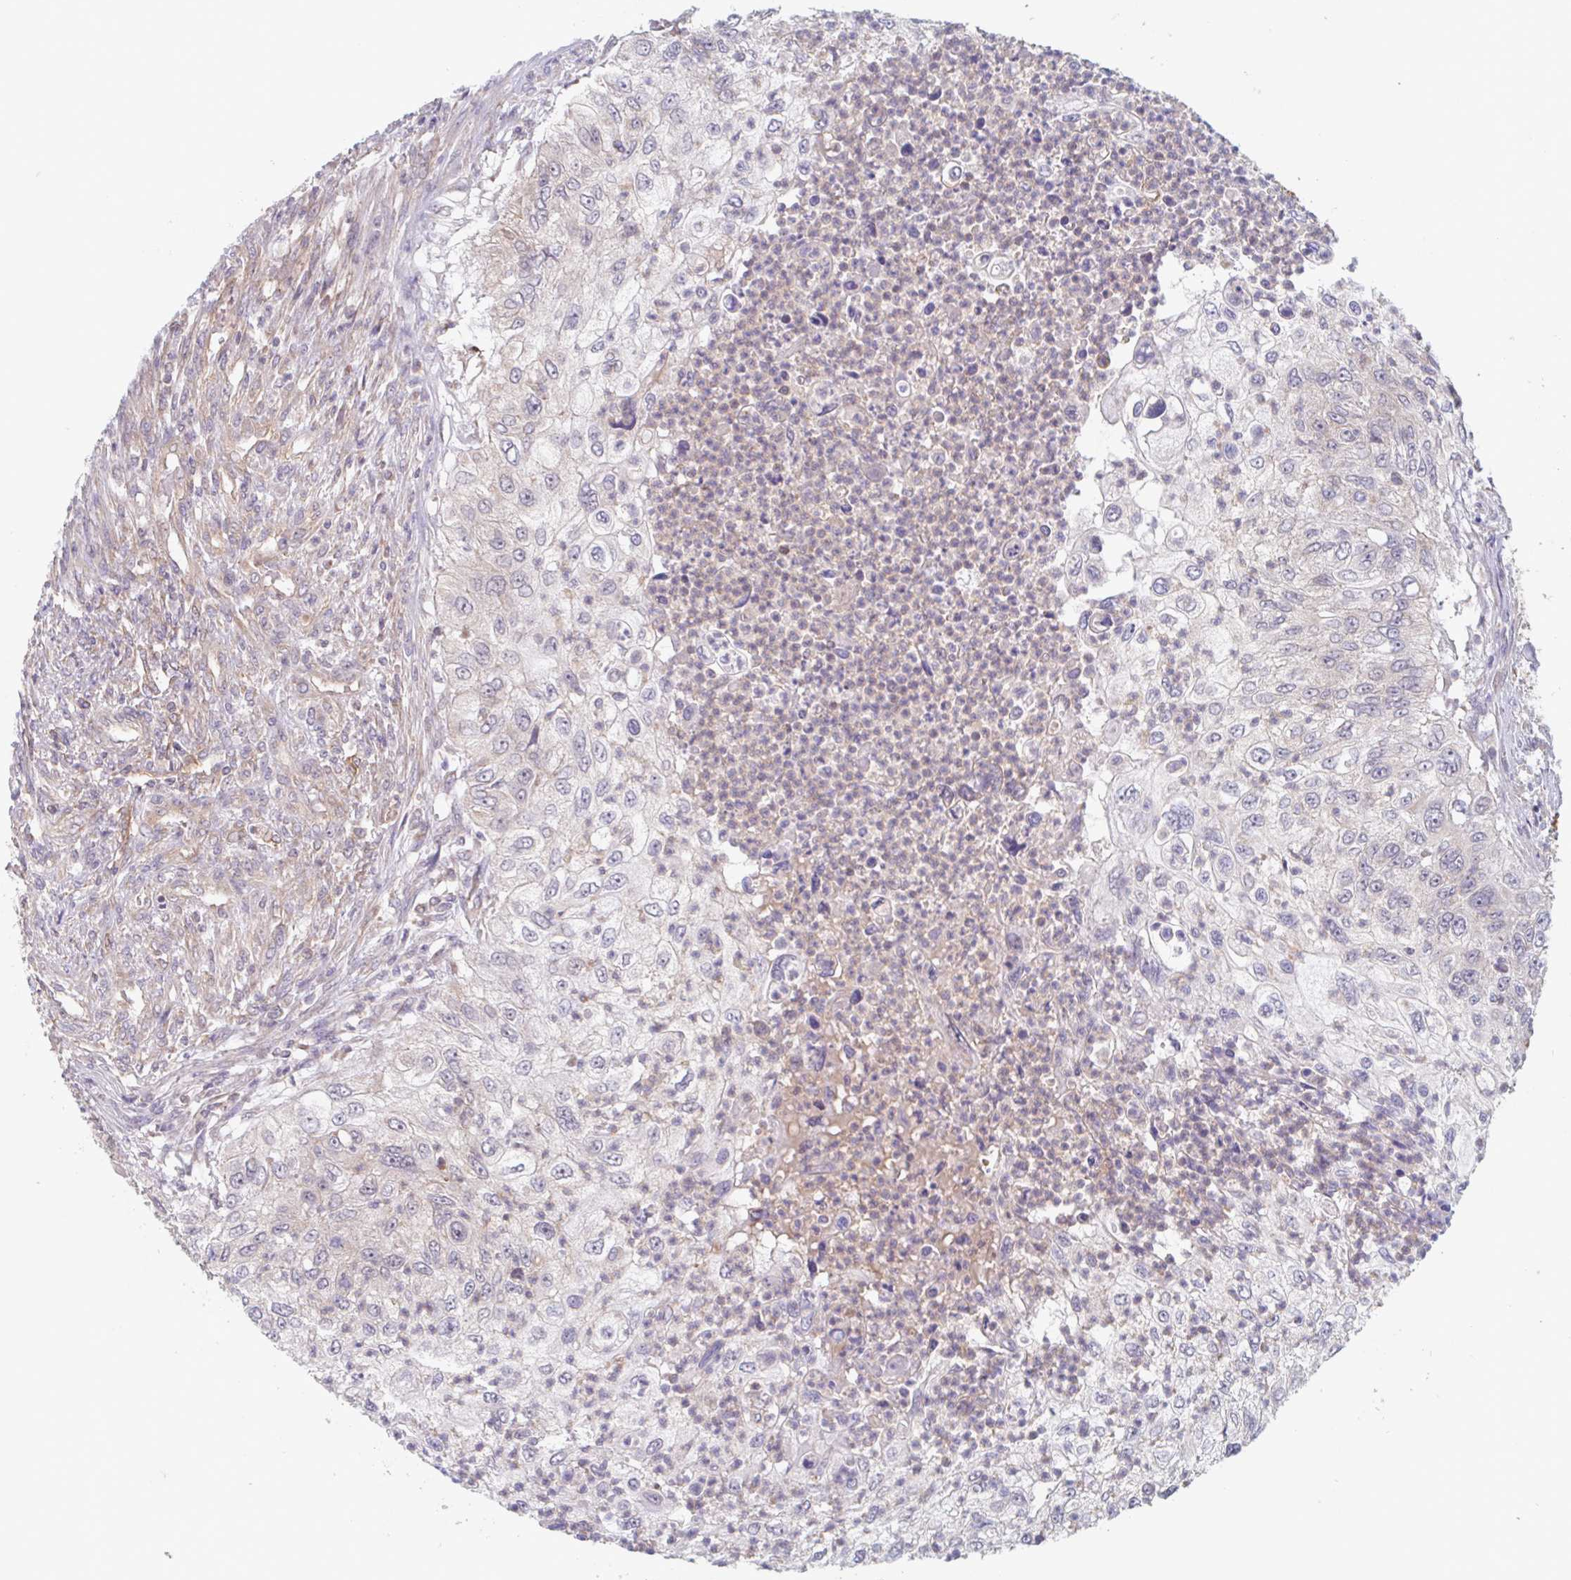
{"staining": {"intensity": "negative", "quantity": "none", "location": "none"}, "tissue": "urothelial cancer", "cell_type": "Tumor cells", "image_type": "cancer", "snomed": [{"axis": "morphology", "description": "Urothelial carcinoma, High grade"}, {"axis": "topography", "description": "Urinary bladder"}], "caption": "This is a photomicrograph of IHC staining of urothelial cancer, which shows no positivity in tumor cells. (DAB (3,3'-diaminobenzidine) IHC with hematoxylin counter stain).", "gene": "SURF1", "patient": {"sex": "female", "age": 60}}